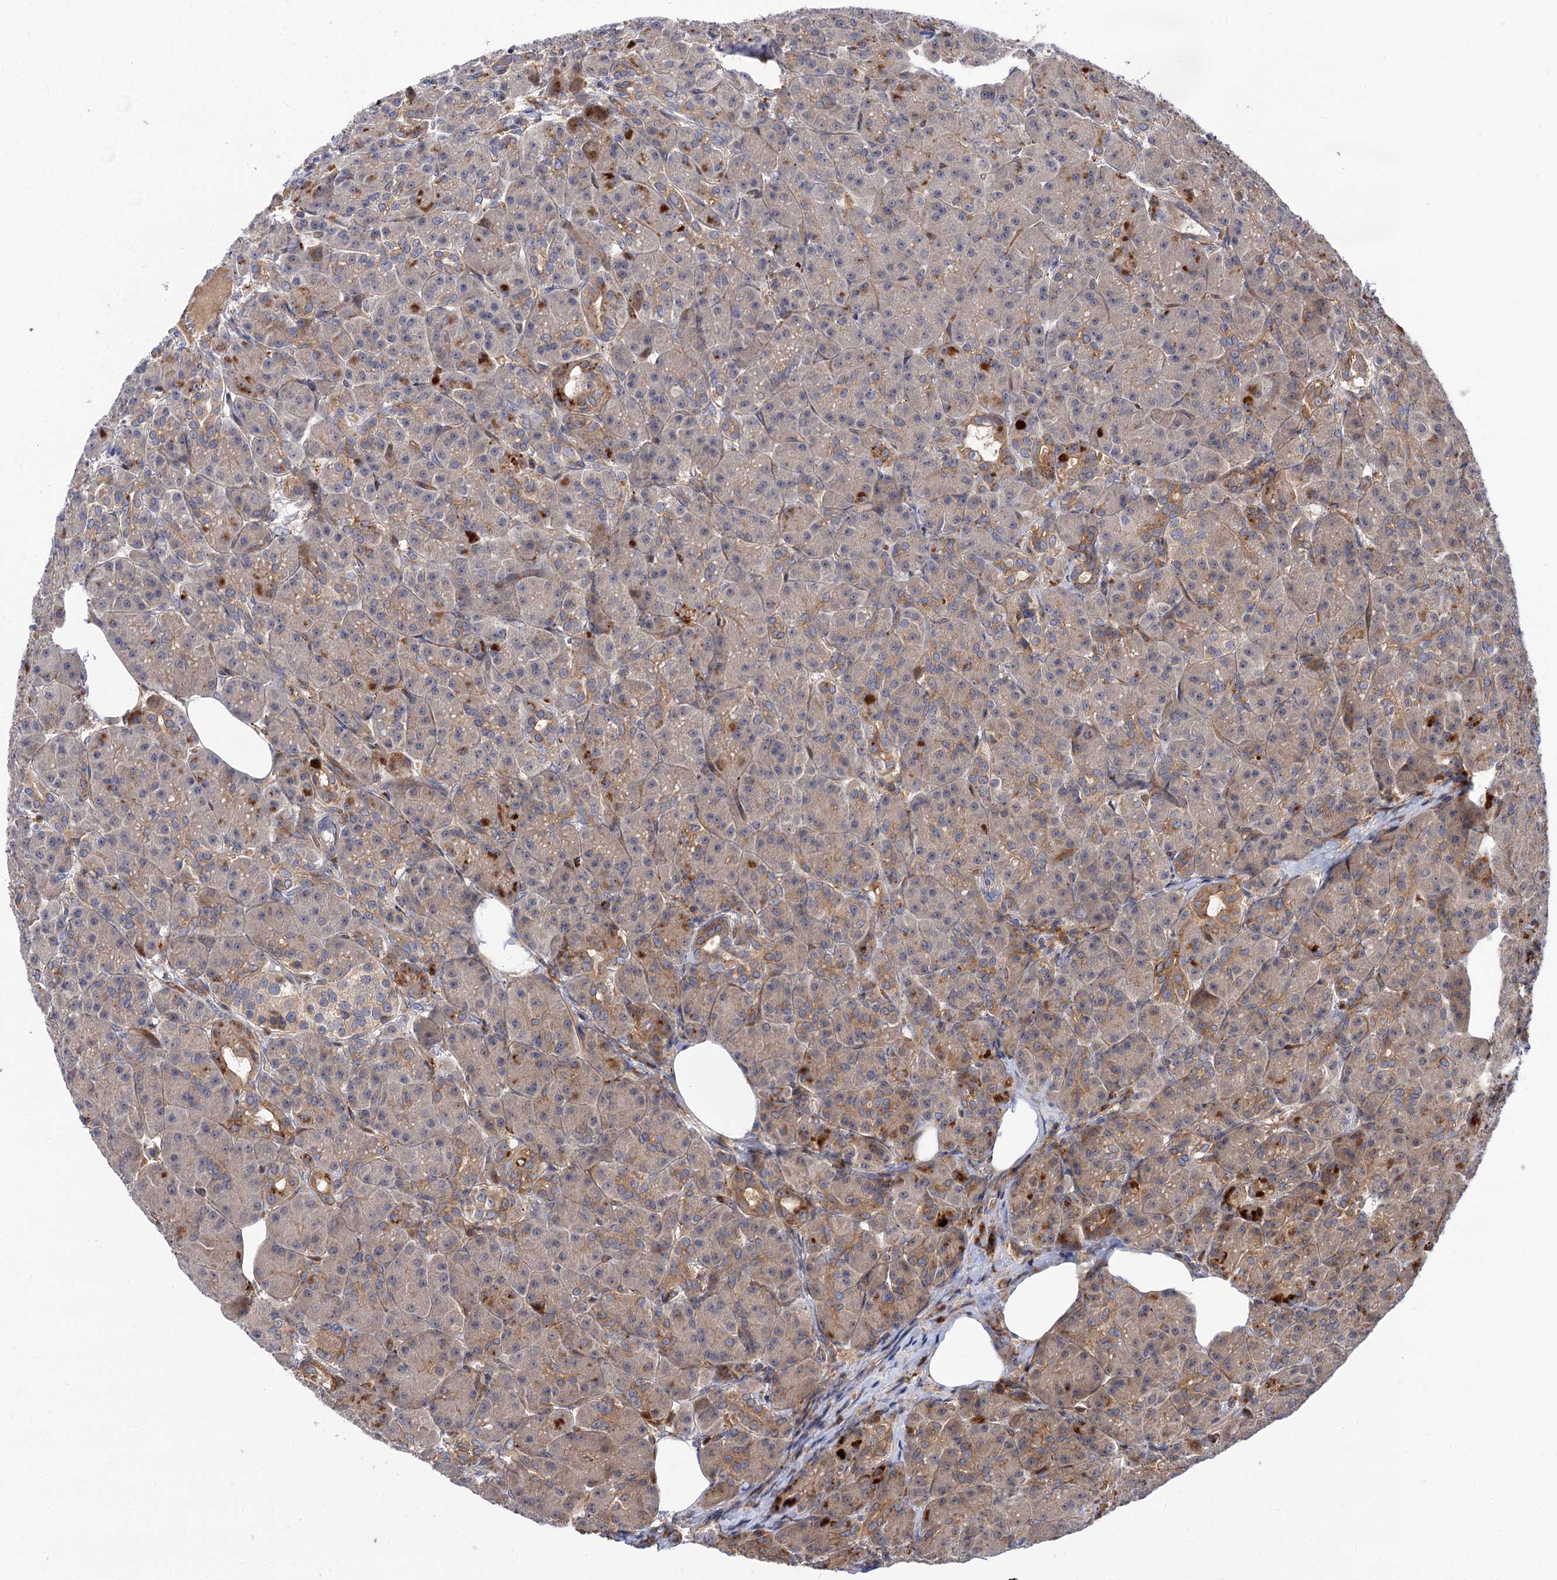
{"staining": {"intensity": "moderate", "quantity": "25%-75%", "location": "cytoplasmic/membranous"}, "tissue": "pancreas", "cell_type": "Exocrine glandular cells", "image_type": "normal", "snomed": [{"axis": "morphology", "description": "Normal tissue, NOS"}, {"axis": "topography", "description": "Pancreas"}], "caption": "Benign pancreas reveals moderate cytoplasmic/membranous staining in about 25%-75% of exocrine glandular cells, visualized by immunohistochemistry. The staining was performed using DAB (3,3'-diaminobenzidine) to visualize the protein expression in brown, while the nuclei were stained in blue with hematoxylin (Magnification: 20x).", "gene": "PATL1", "patient": {"sex": "male", "age": 63}}